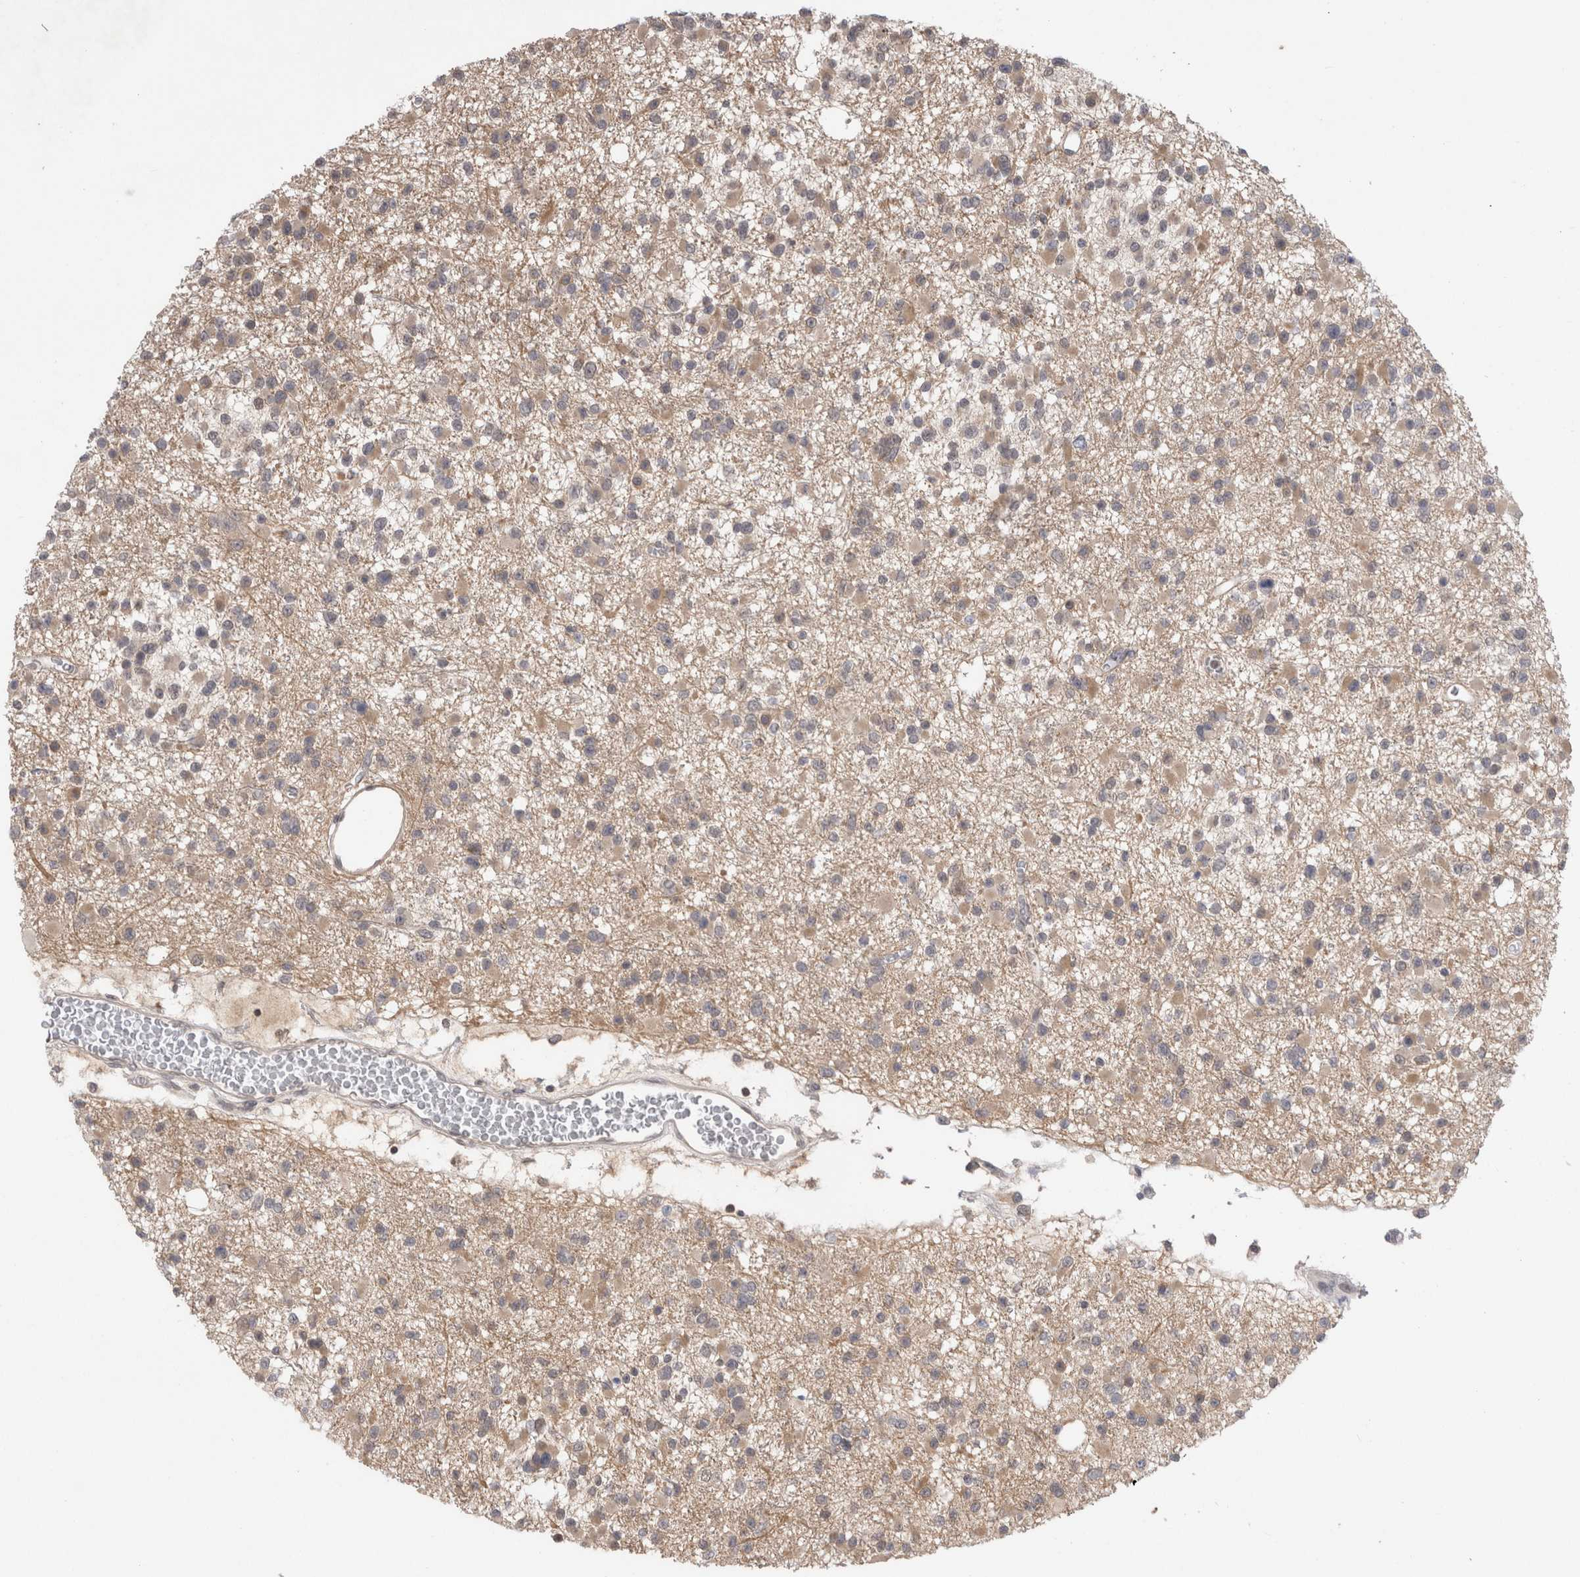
{"staining": {"intensity": "weak", "quantity": ">75%", "location": "cytoplasmic/membranous"}, "tissue": "glioma", "cell_type": "Tumor cells", "image_type": "cancer", "snomed": [{"axis": "morphology", "description": "Glioma, malignant, Low grade"}, {"axis": "topography", "description": "Brain"}], "caption": "Immunohistochemical staining of human glioma demonstrates low levels of weak cytoplasmic/membranous staining in about >75% of tumor cells. Using DAB (3,3'-diaminobenzidine) (brown) and hematoxylin (blue) stains, captured at high magnification using brightfield microscopy.", "gene": "ZNF341", "patient": {"sex": "female", "age": 22}}